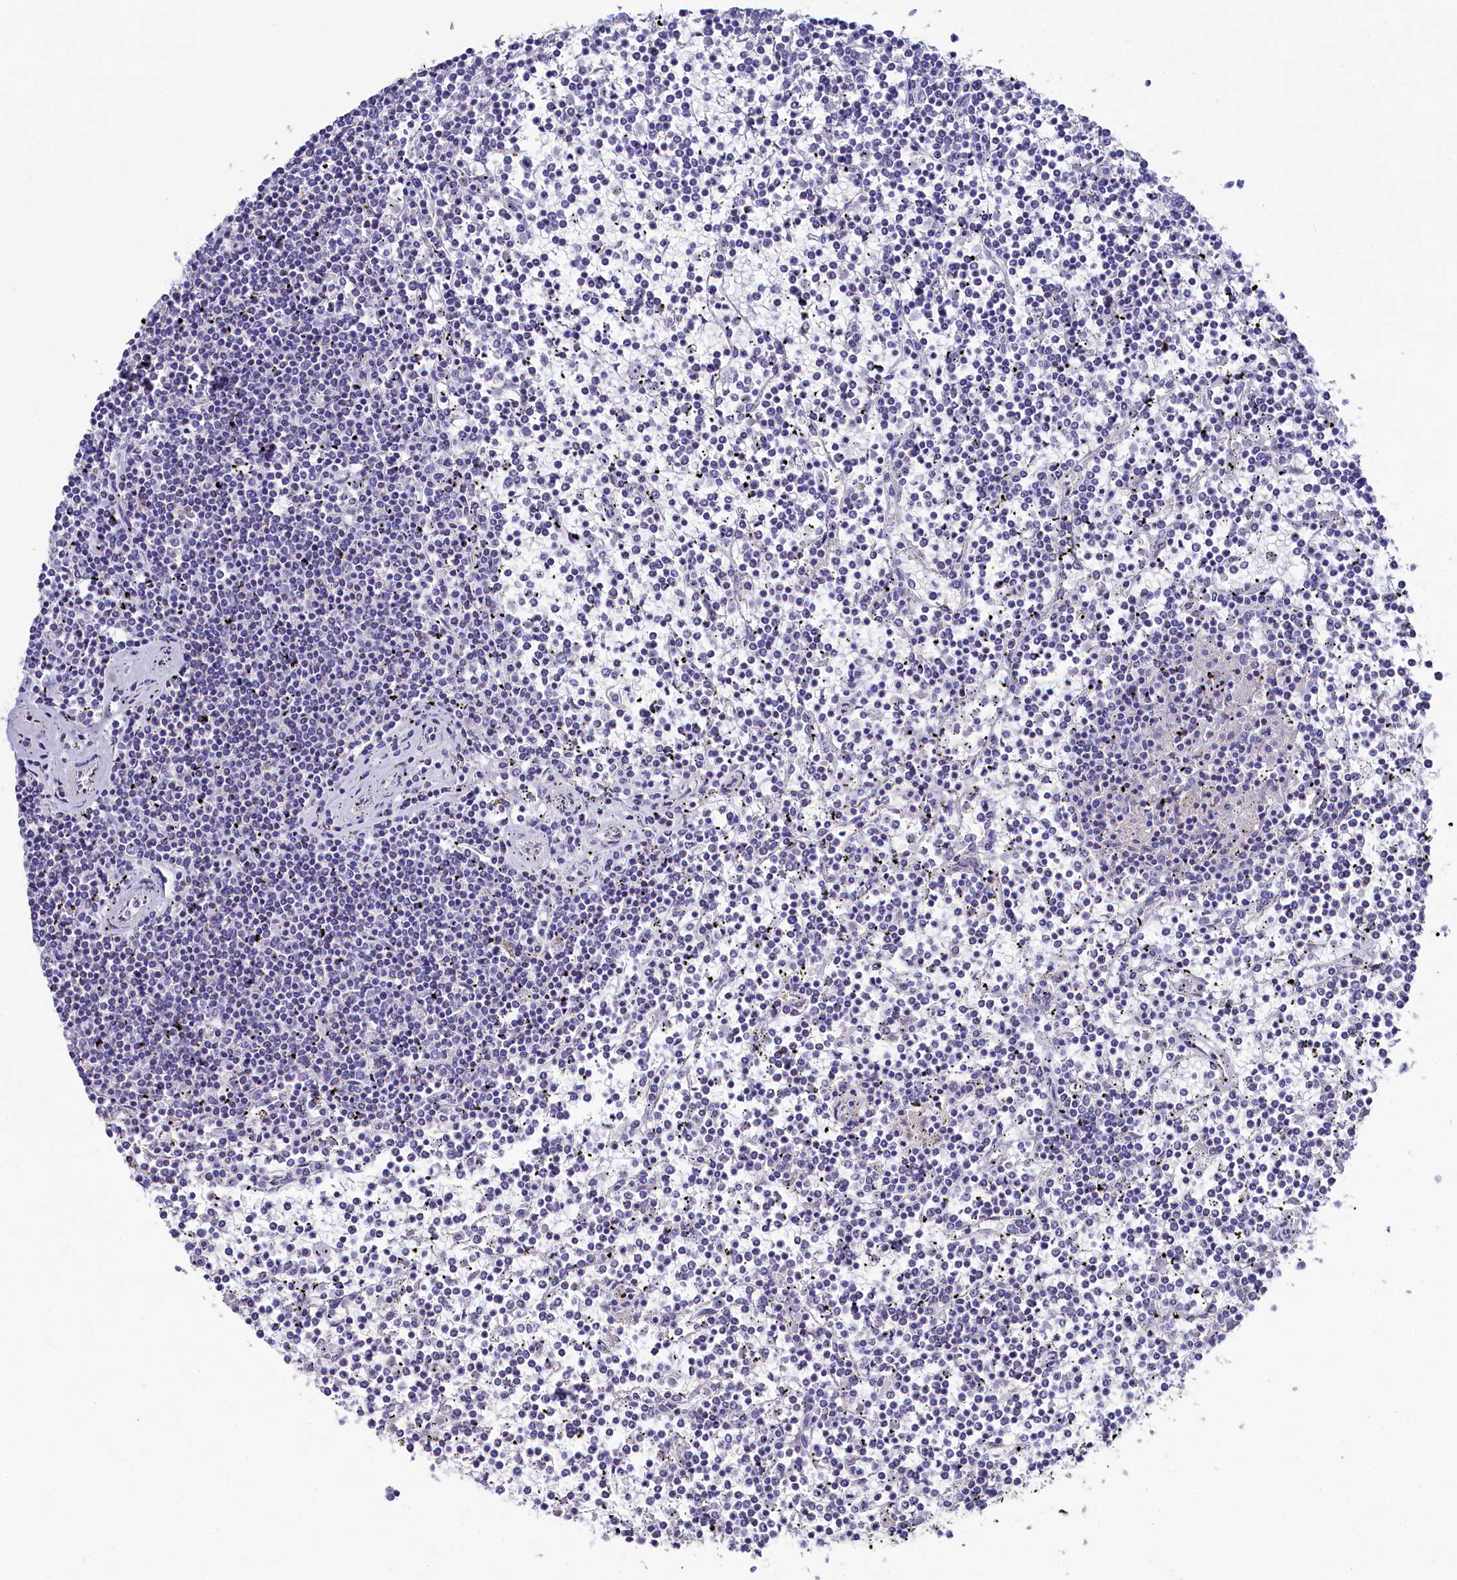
{"staining": {"intensity": "negative", "quantity": "none", "location": "none"}, "tissue": "lymphoma", "cell_type": "Tumor cells", "image_type": "cancer", "snomed": [{"axis": "morphology", "description": "Malignant lymphoma, non-Hodgkin's type, Low grade"}, {"axis": "topography", "description": "Spleen"}], "caption": "IHC micrograph of human lymphoma stained for a protein (brown), which exhibits no positivity in tumor cells. Nuclei are stained in blue.", "gene": "VPS26B", "patient": {"sex": "female", "age": 19}}